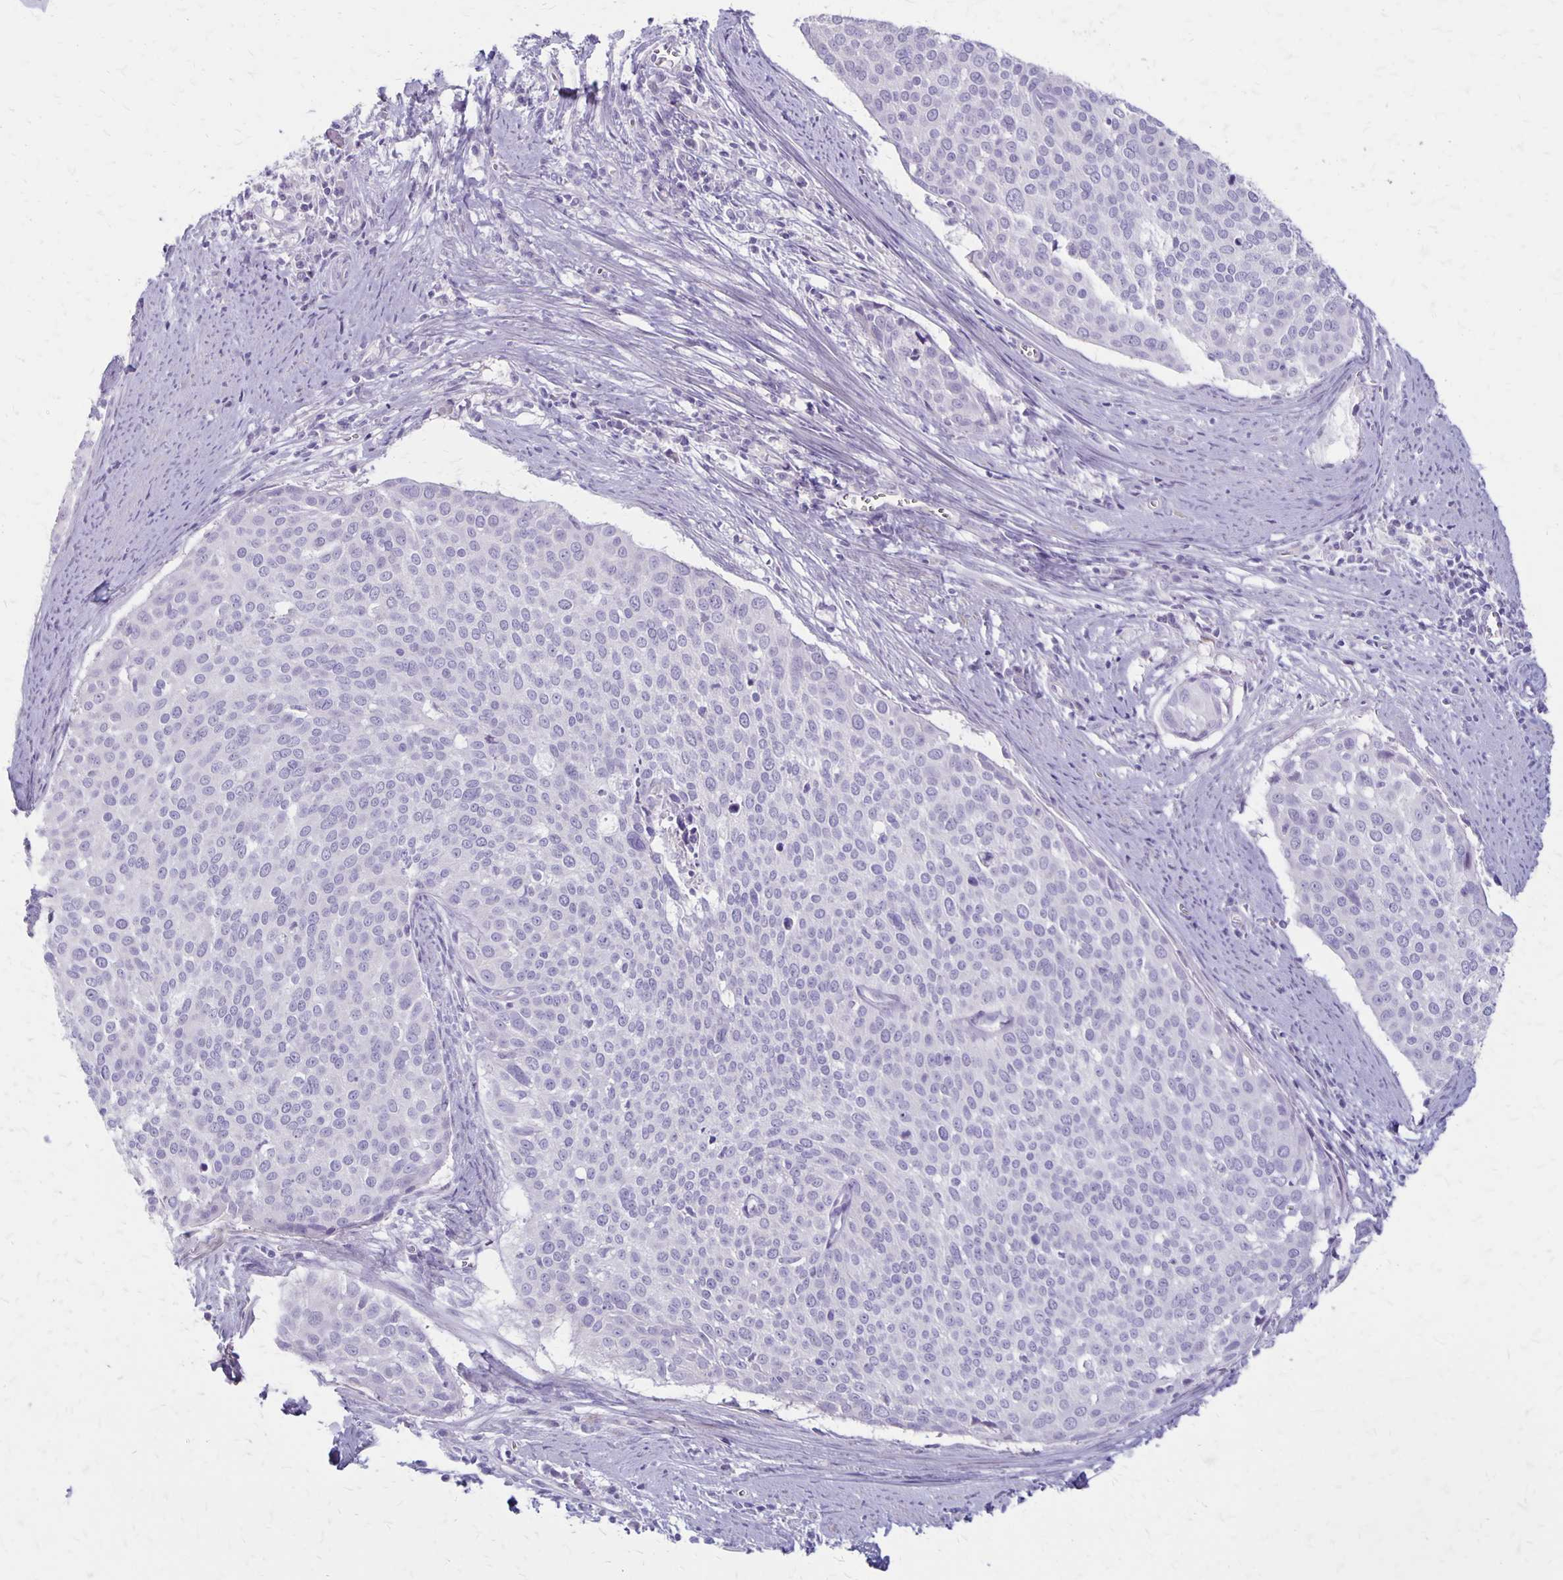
{"staining": {"intensity": "negative", "quantity": "none", "location": "none"}, "tissue": "cervical cancer", "cell_type": "Tumor cells", "image_type": "cancer", "snomed": [{"axis": "morphology", "description": "Squamous cell carcinoma, NOS"}, {"axis": "topography", "description": "Cervix"}], "caption": "DAB immunohistochemical staining of cervical cancer (squamous cell carcinoma) displays no significant staining in tumor cells.", "gene": "HOMER1", "patient": {"sex": "female", "age": 39}}